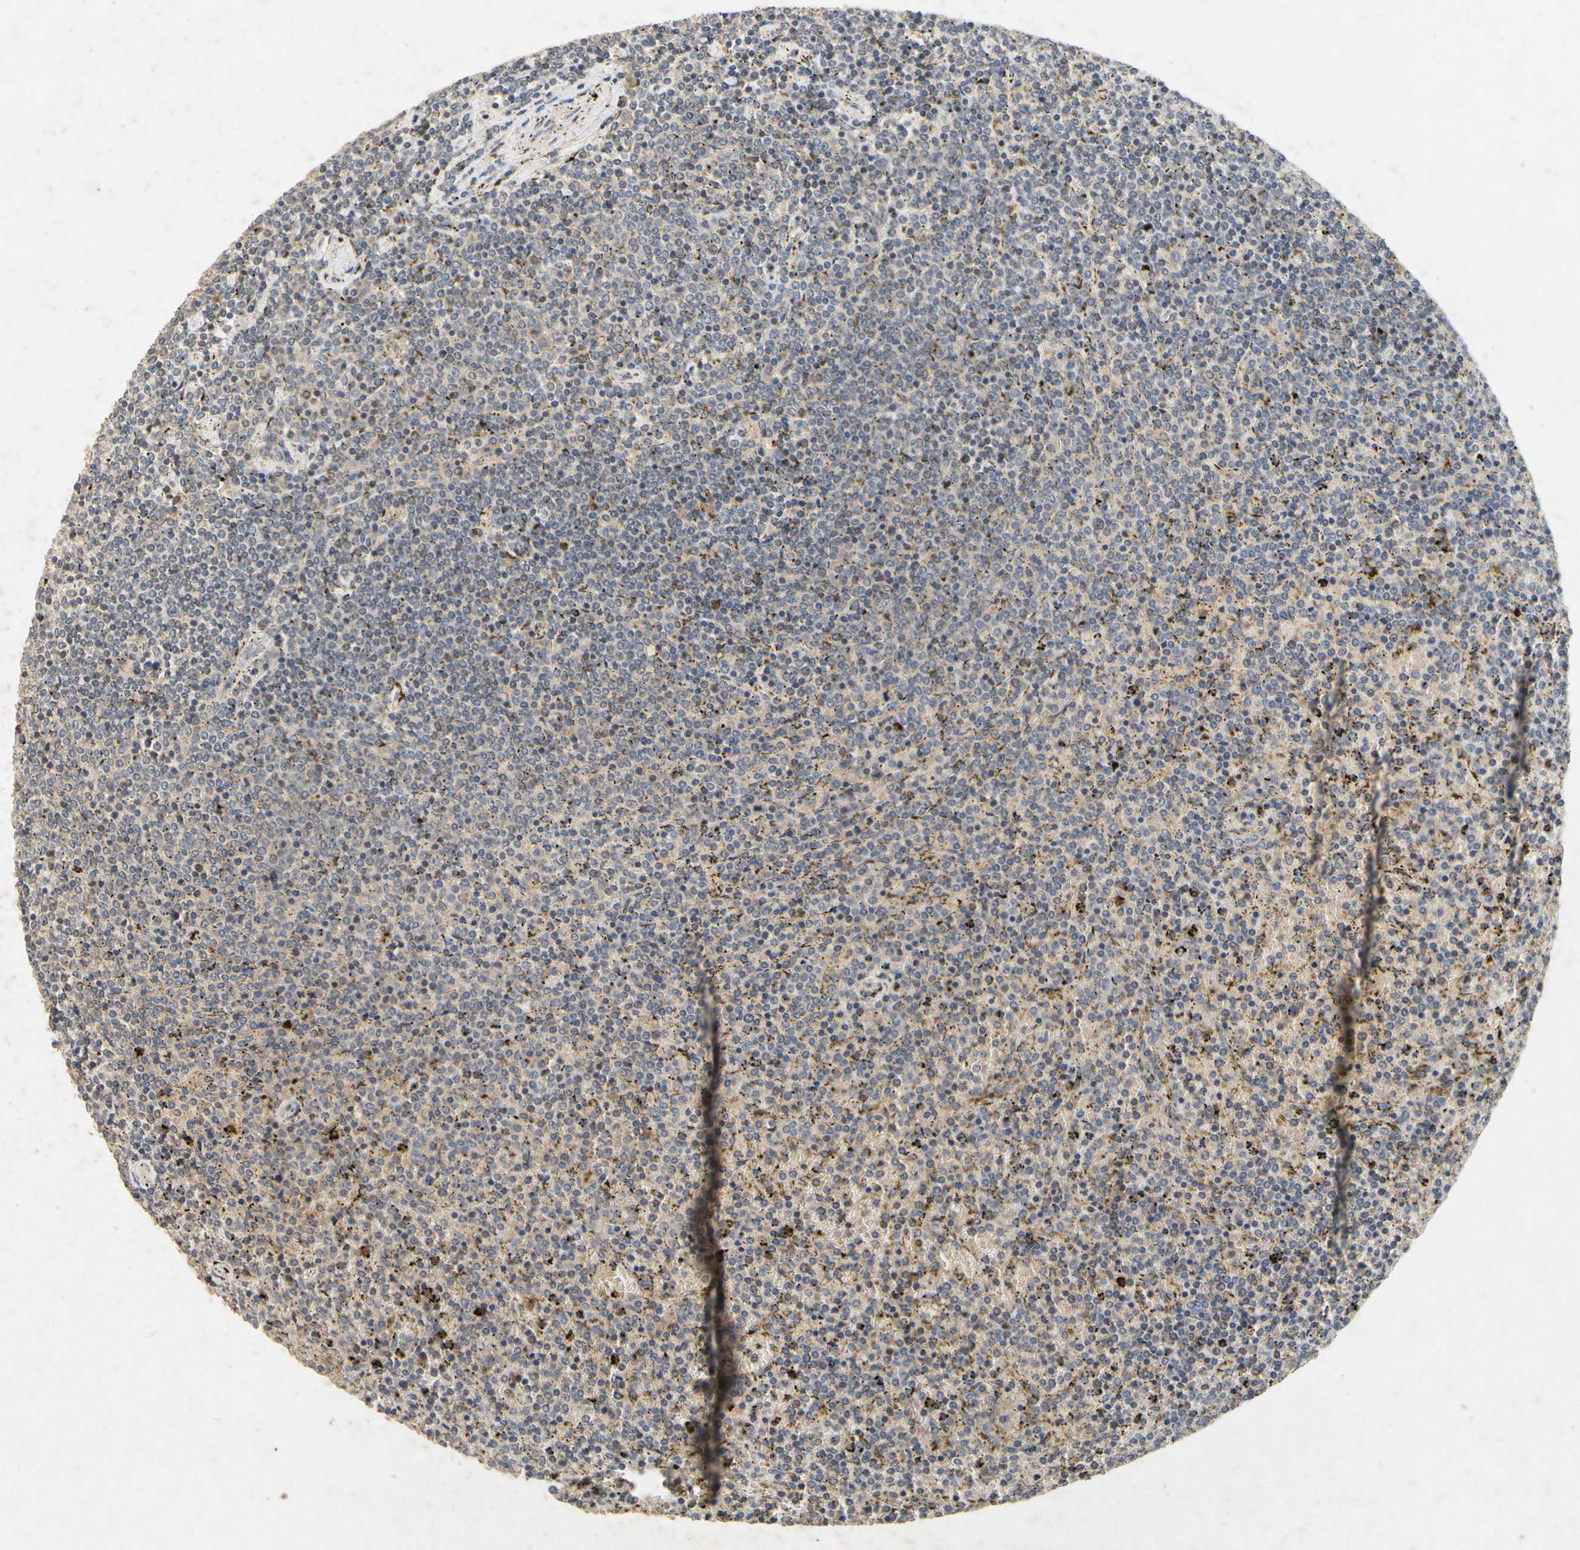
{"staining": {"intensity": "moderate", "quantity": "25%-75%", "location": "cytoplasmic/membranous"}, "tissue": "lymphoma", "cell_type": "Tumor cells", "image_type": "cancer", "snomed": [{"axis": "morphology", "description": "Malignant lymphoma, non-Hodgkin's type, Low grade"}, {"axis": "topography", "description": "Spleen"}], "caption": "This image demonstrates lymphoma stained with immunohistochemistry (IHC) to label a protein in brown. The cytoplasmic/membranous of tumor cells show moderate positivity for the protein. Nuclei are counter-stained blue.", "gene": "CP", "patient": {"sex": "female", "age": 77}}